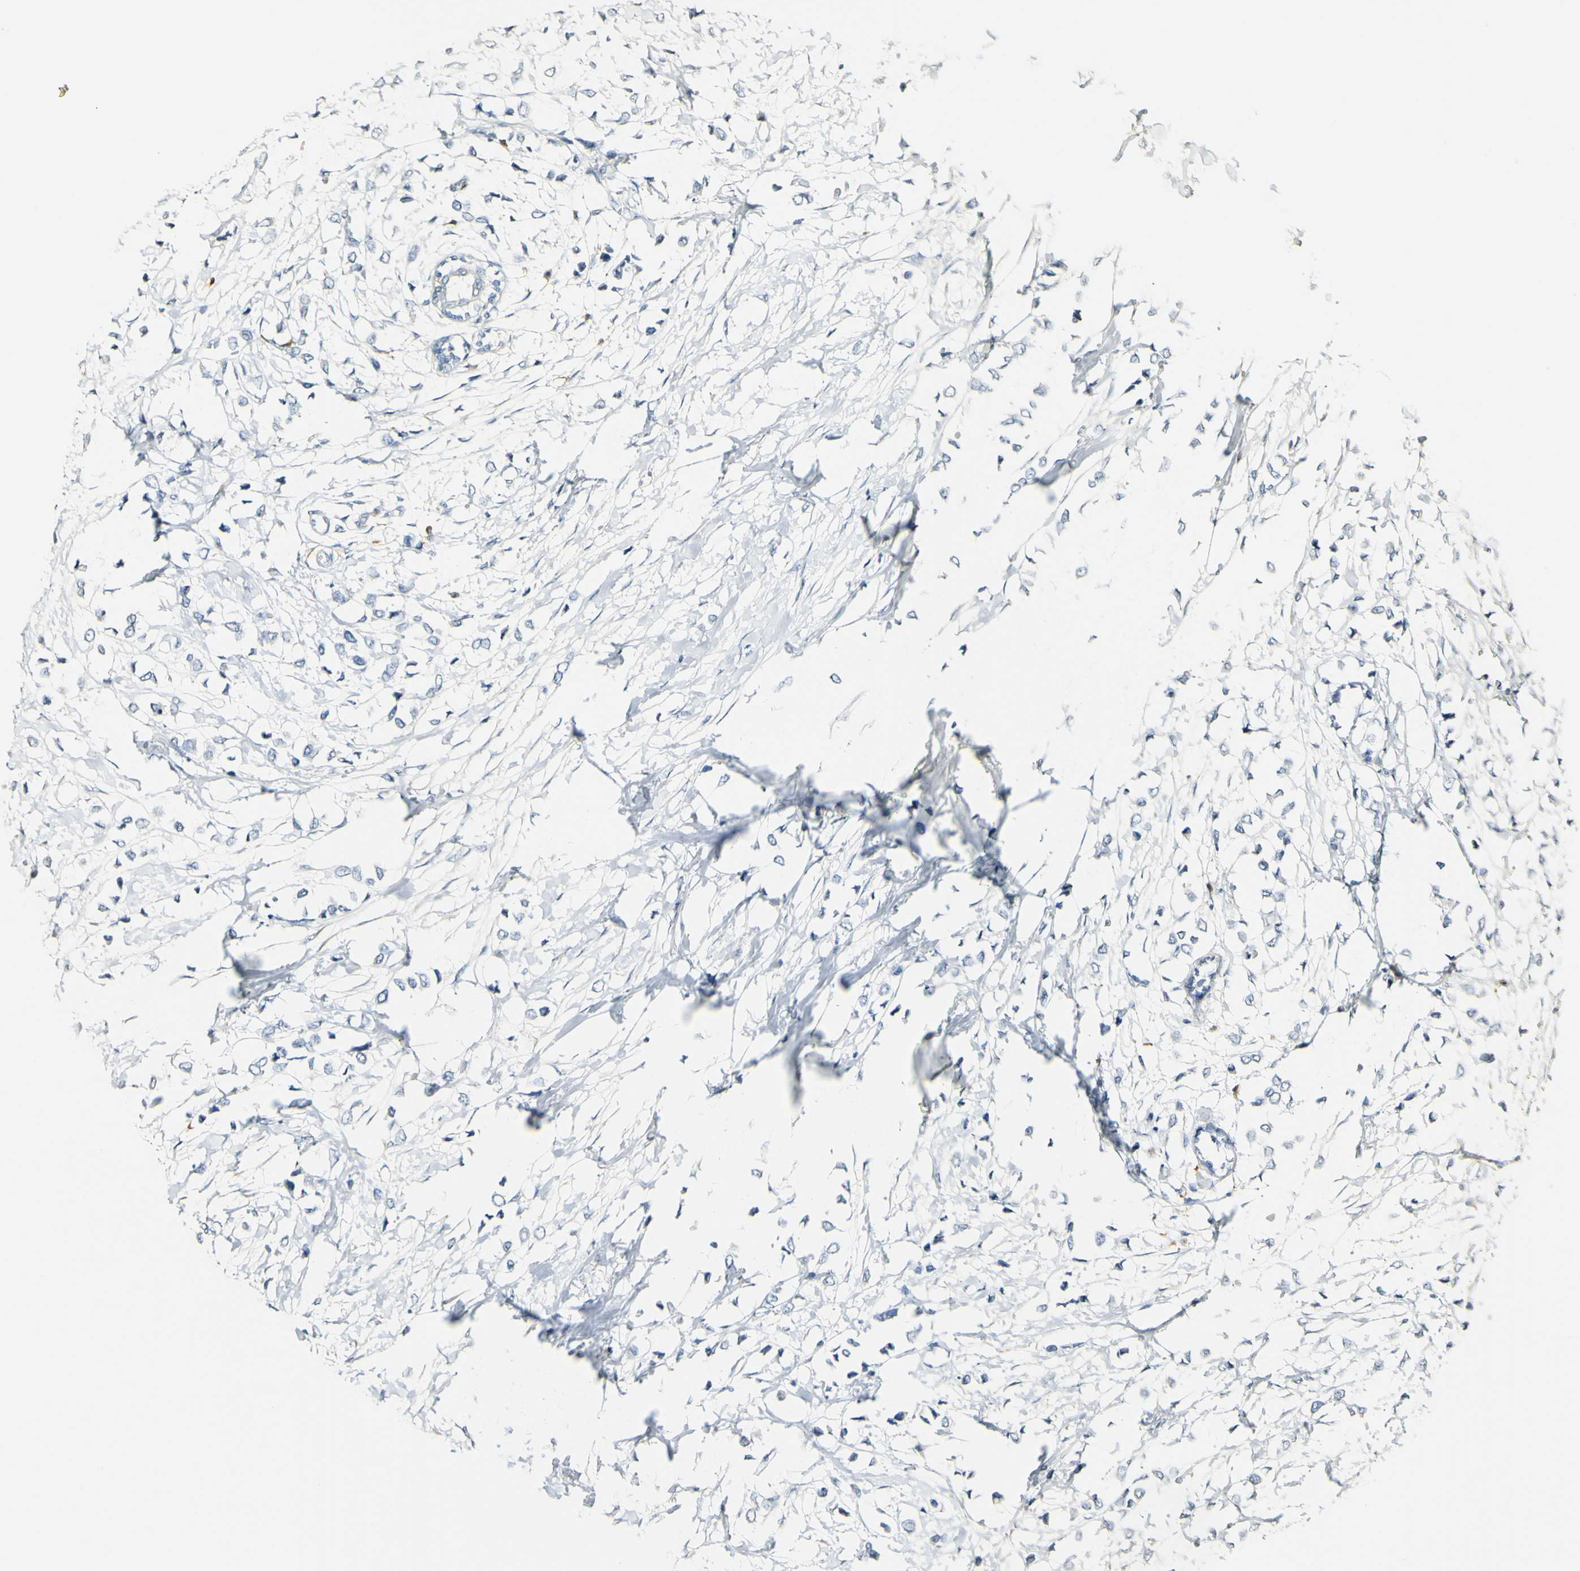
{"staining": {"intensity": "negative", "quantity": "none", "location": "none"}, "tissue": "breast cancer", "cell_type": "Tumor cells", "image_type": "cancer", "snomed": [{"axis": "morphology", "description": "Lobular carcinoma"}, {"axis": "topography", "description": "Breast"}], "caption": "Immunohistochemistry micrograph of neoplastic tissue: breast cancer (lobular carcinoma) stained with DAB exhibits no significant protein staining in tumor cells.", "gene": "FMO3", "patient": {"sex": "female", "age": 51}}